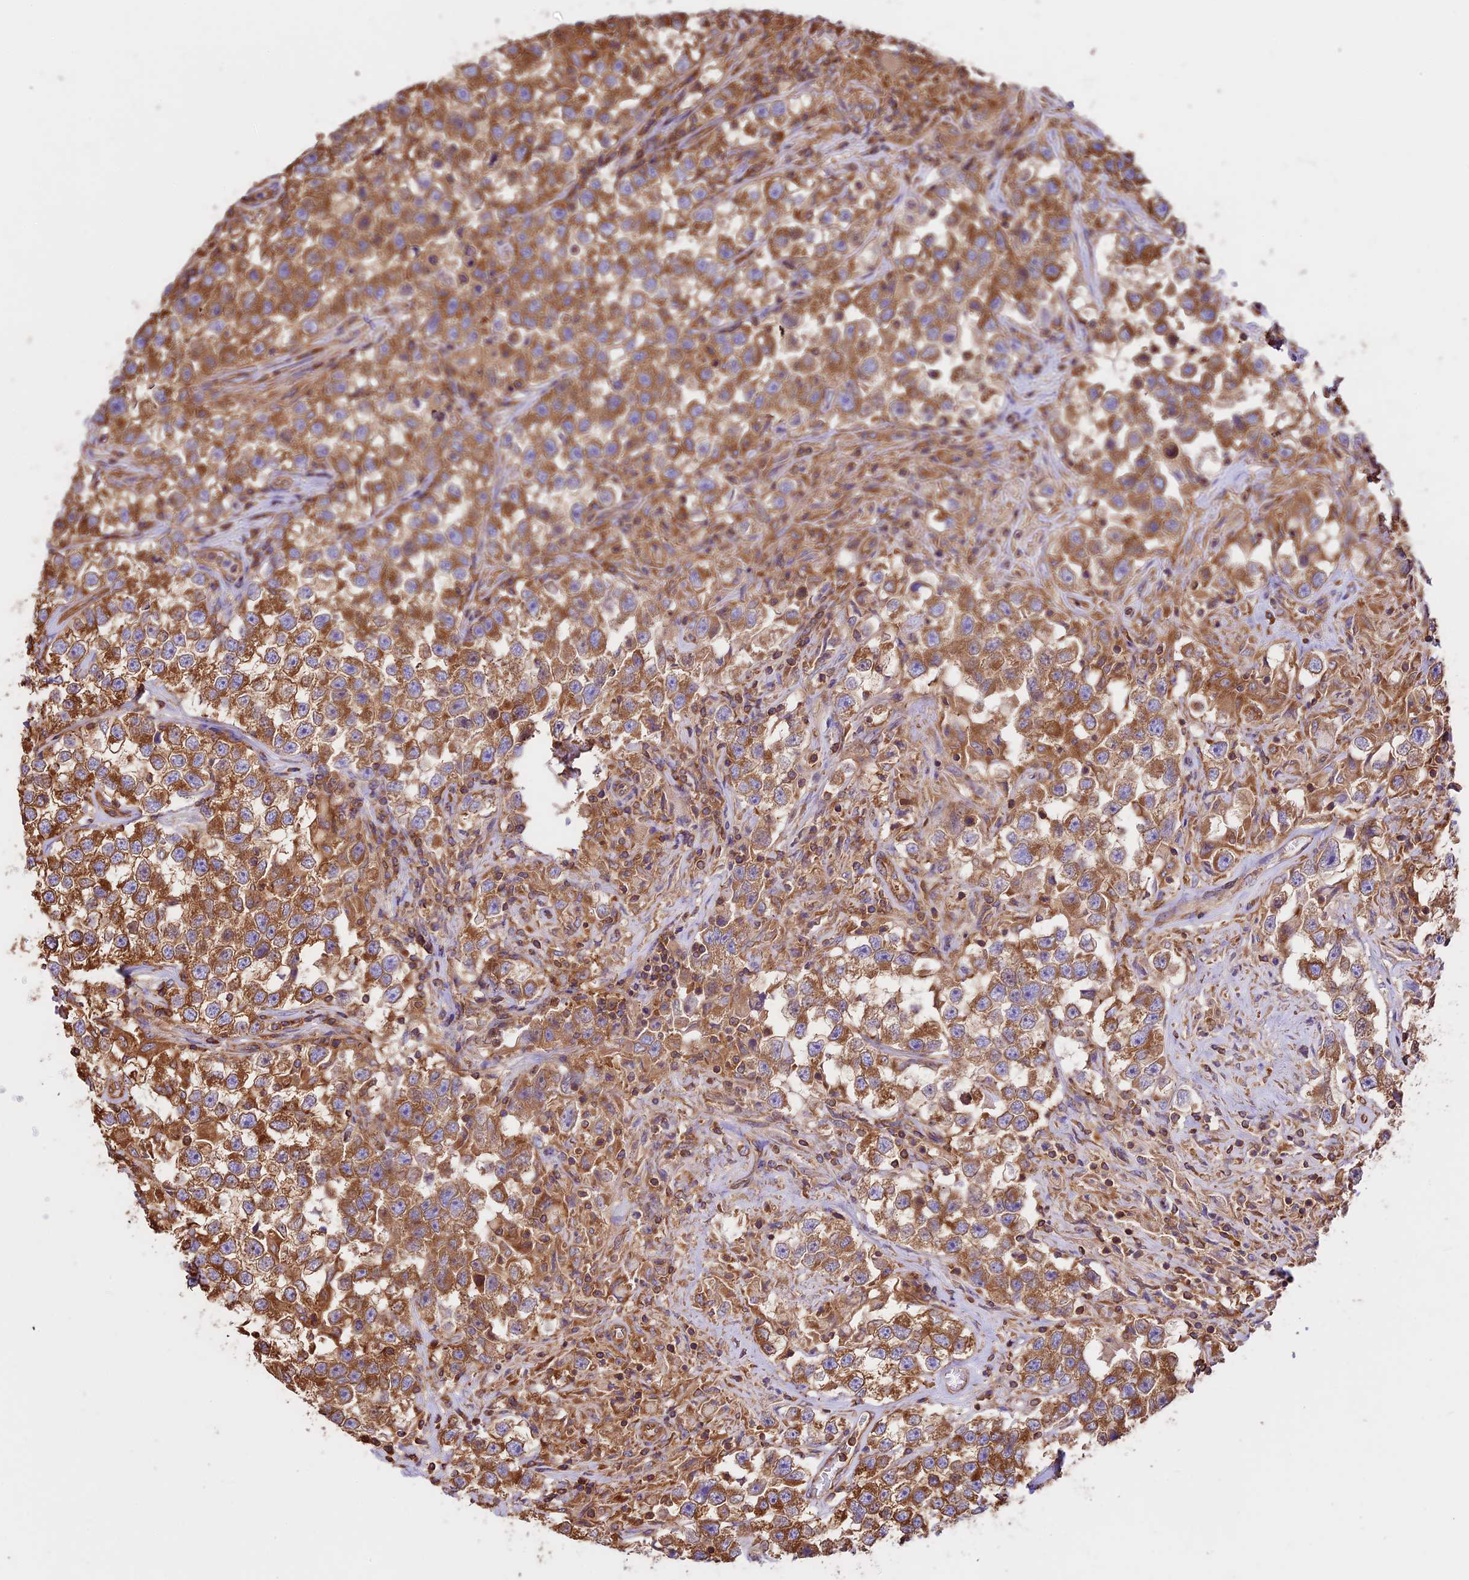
{"staining": {"intensity": "moderate", "quantity": ">75%", "location": "cytoplasmic/membranous"}, "tissue": "testis cancer", "cell_type": "Tumor cells", "image_type": "cancer", "snomed": [{"axis": "morphology", "description": "Seminoma, NOS"}, {"axis": "topography", "description": "Testis"}], "caption": "The micrograph shows immunohistochemical staining of testis cancer. There is moderate cytoplasmic/membranous expression is appreciated in about >75% of tumor cells. (DAB (3,3'-diaminobenzidine) IHC, brown staining for protein, blue staining for nuclei).", "gene": "KARS1", "patient": {"sex": "male", "age": 46}}